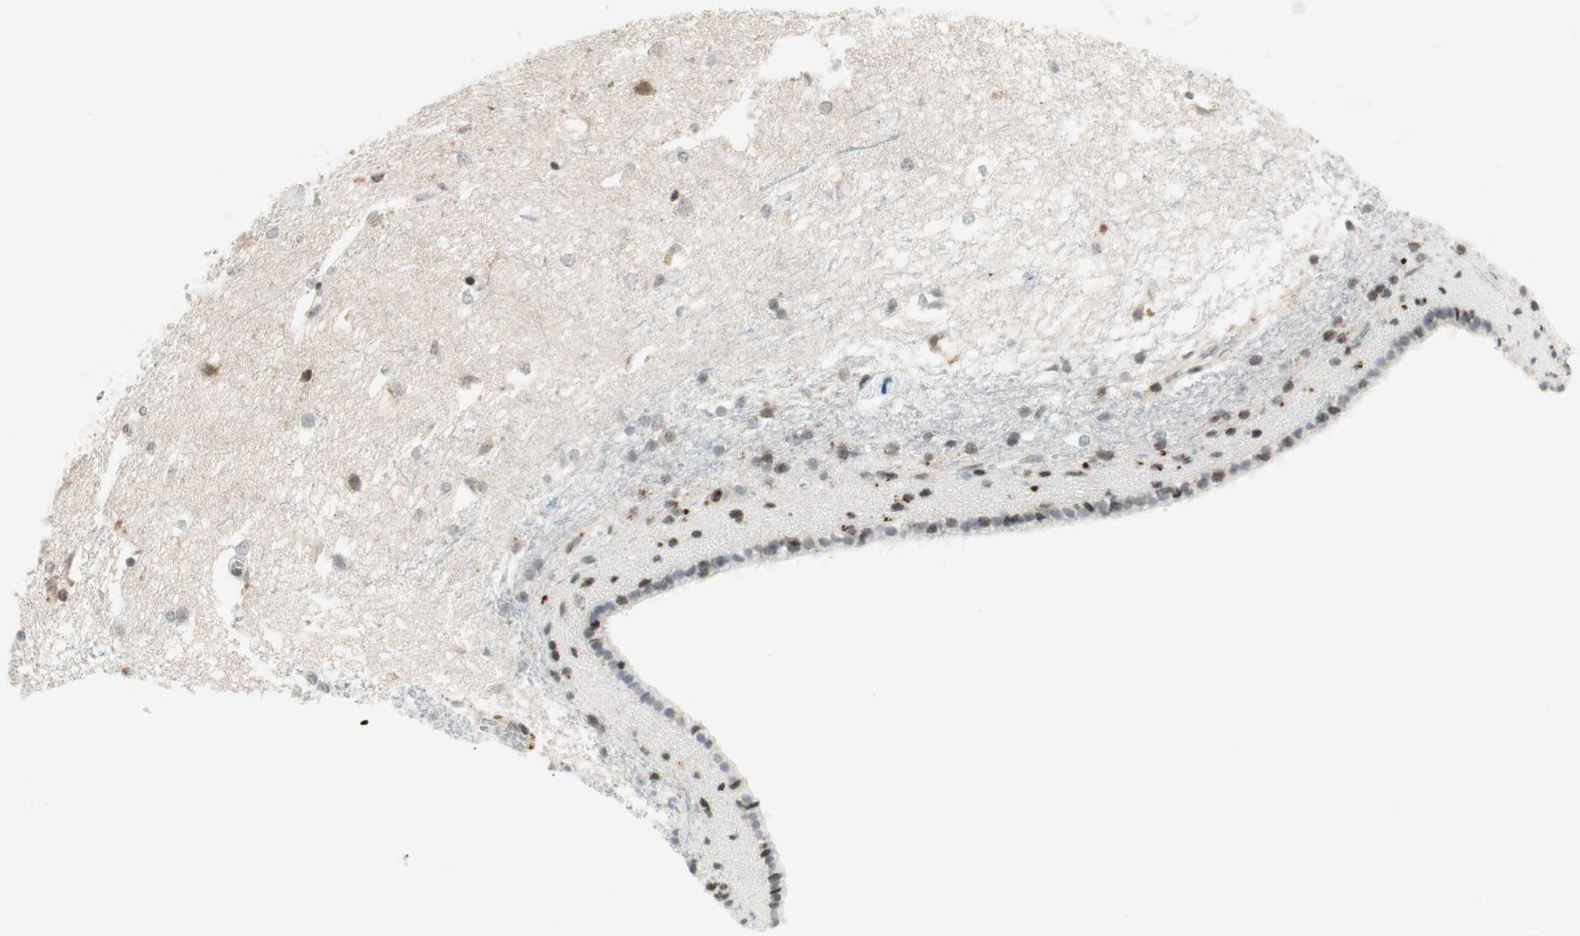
{"staining": {"intensity": "weak", "quantity": "<25%", "location": "cytoplasmic/membranous,nuclear"}, "tissue": "caudate", "cell_type": "Glial cells", "image_type": "normal", "snomed": [{"axis": "morphology", "description": "Normal tissue, NOS"}, {"axis": "topography", "description": "Lateral ventricle wall"}], "caption": "High magnification brightfield microscopy of normal caudate stained with DAB (brown) and counterstained with hematoxylin (blue): glial cells show no significant staining.", "gene": "TPT1", "patient": {"sex": "female", "age": 19}}